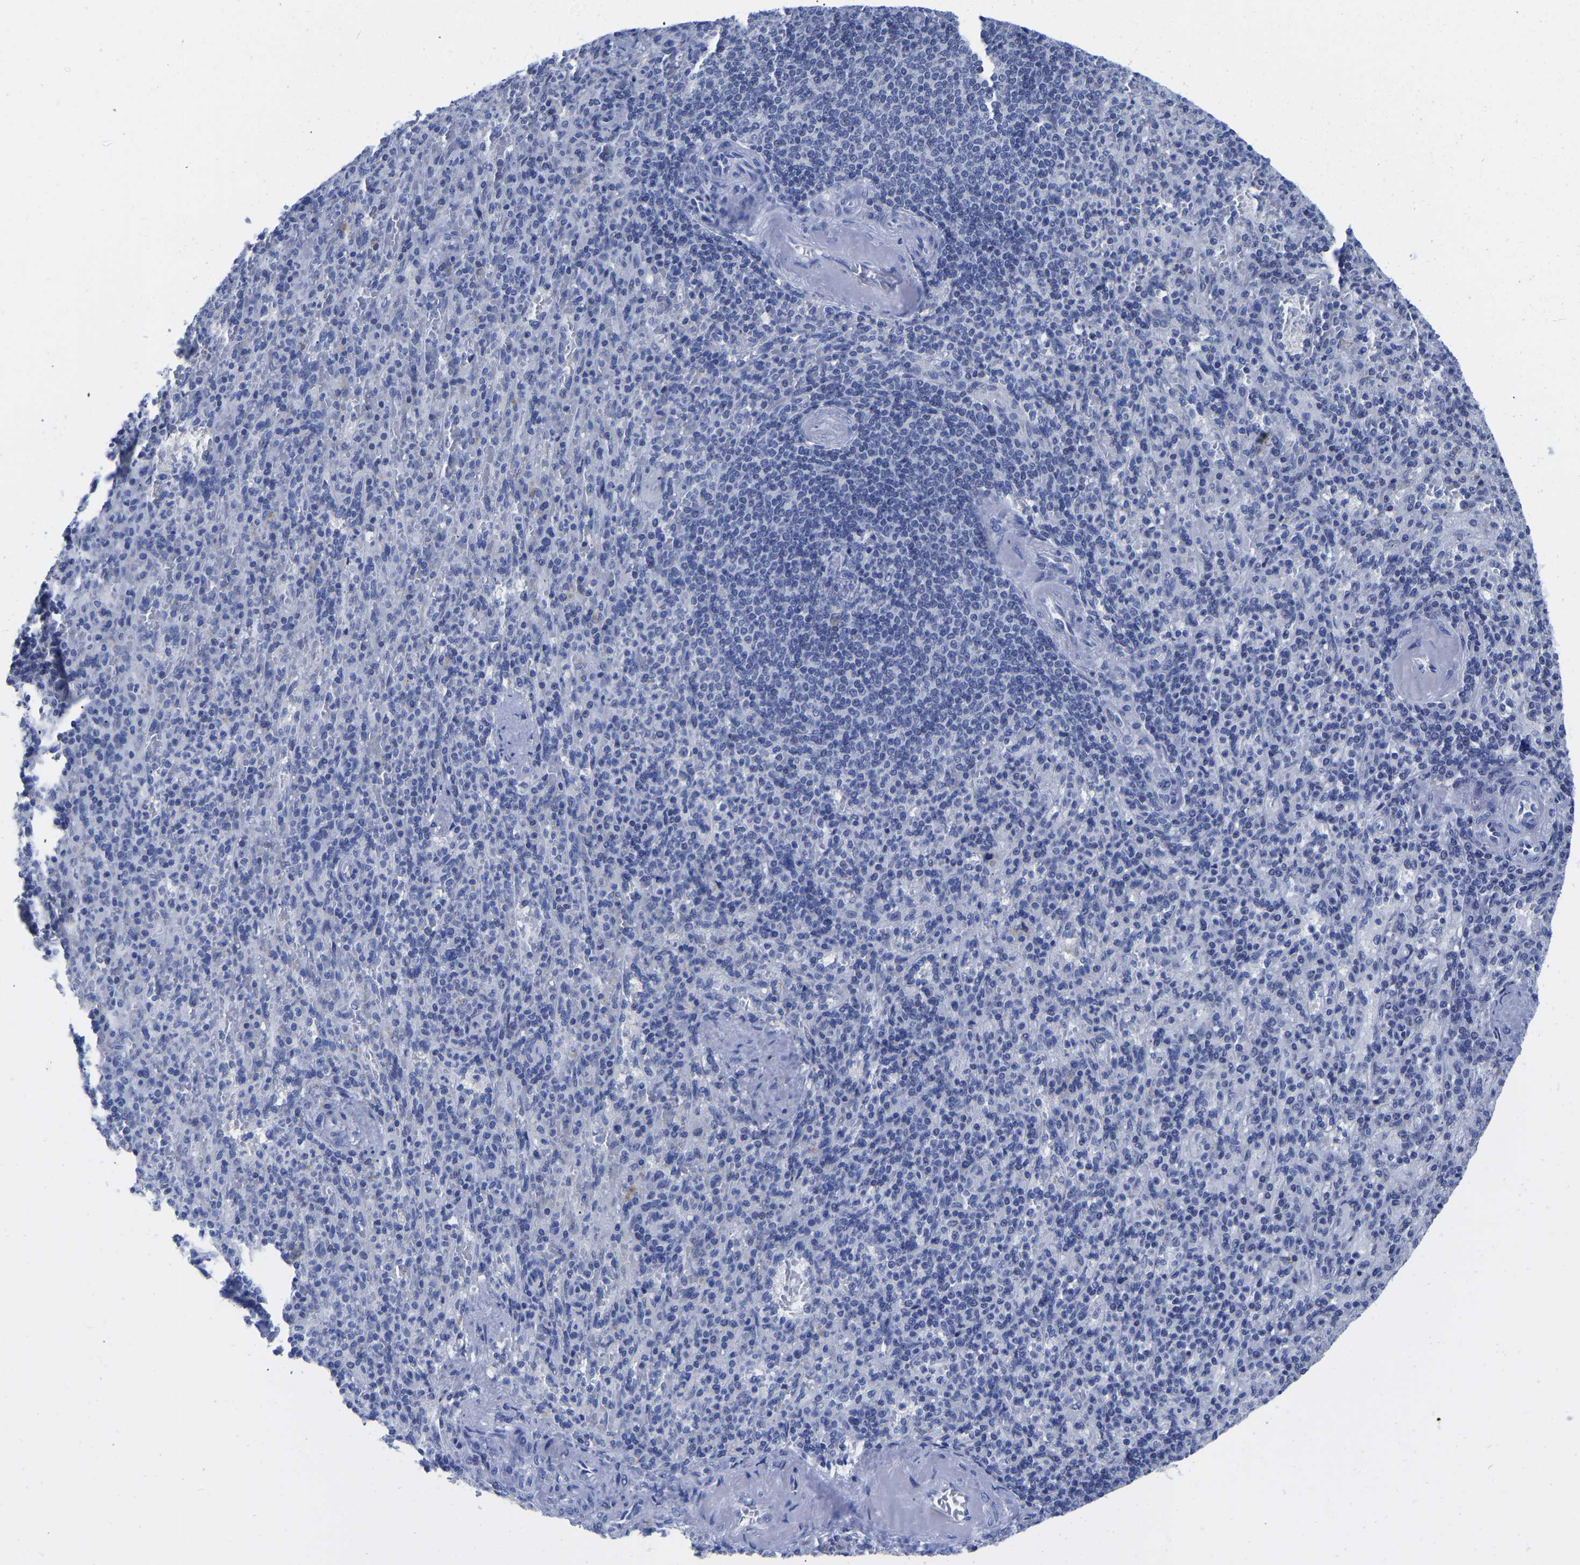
{"staining": {"intensity": "negative", "quantity": "none", "location": "none"}, "tissue": "spleen", "cell_type": "Cells in red pulp", "image_type": "normal", "snomed": [{"axis": "morphology", "description": "Normal tissue, NOS"}, {"axis": "topography", "description": "Spleen"}], "caption": "Protein analysis of unremarkable spleen reveals no significant expression in cells in red pulp. The staining is performed using DAB brown chromogen with nuclei counter-stained in using hematoxylin.", "gene": "GPA33", "patient": {"sex": "female", "age": 74}}